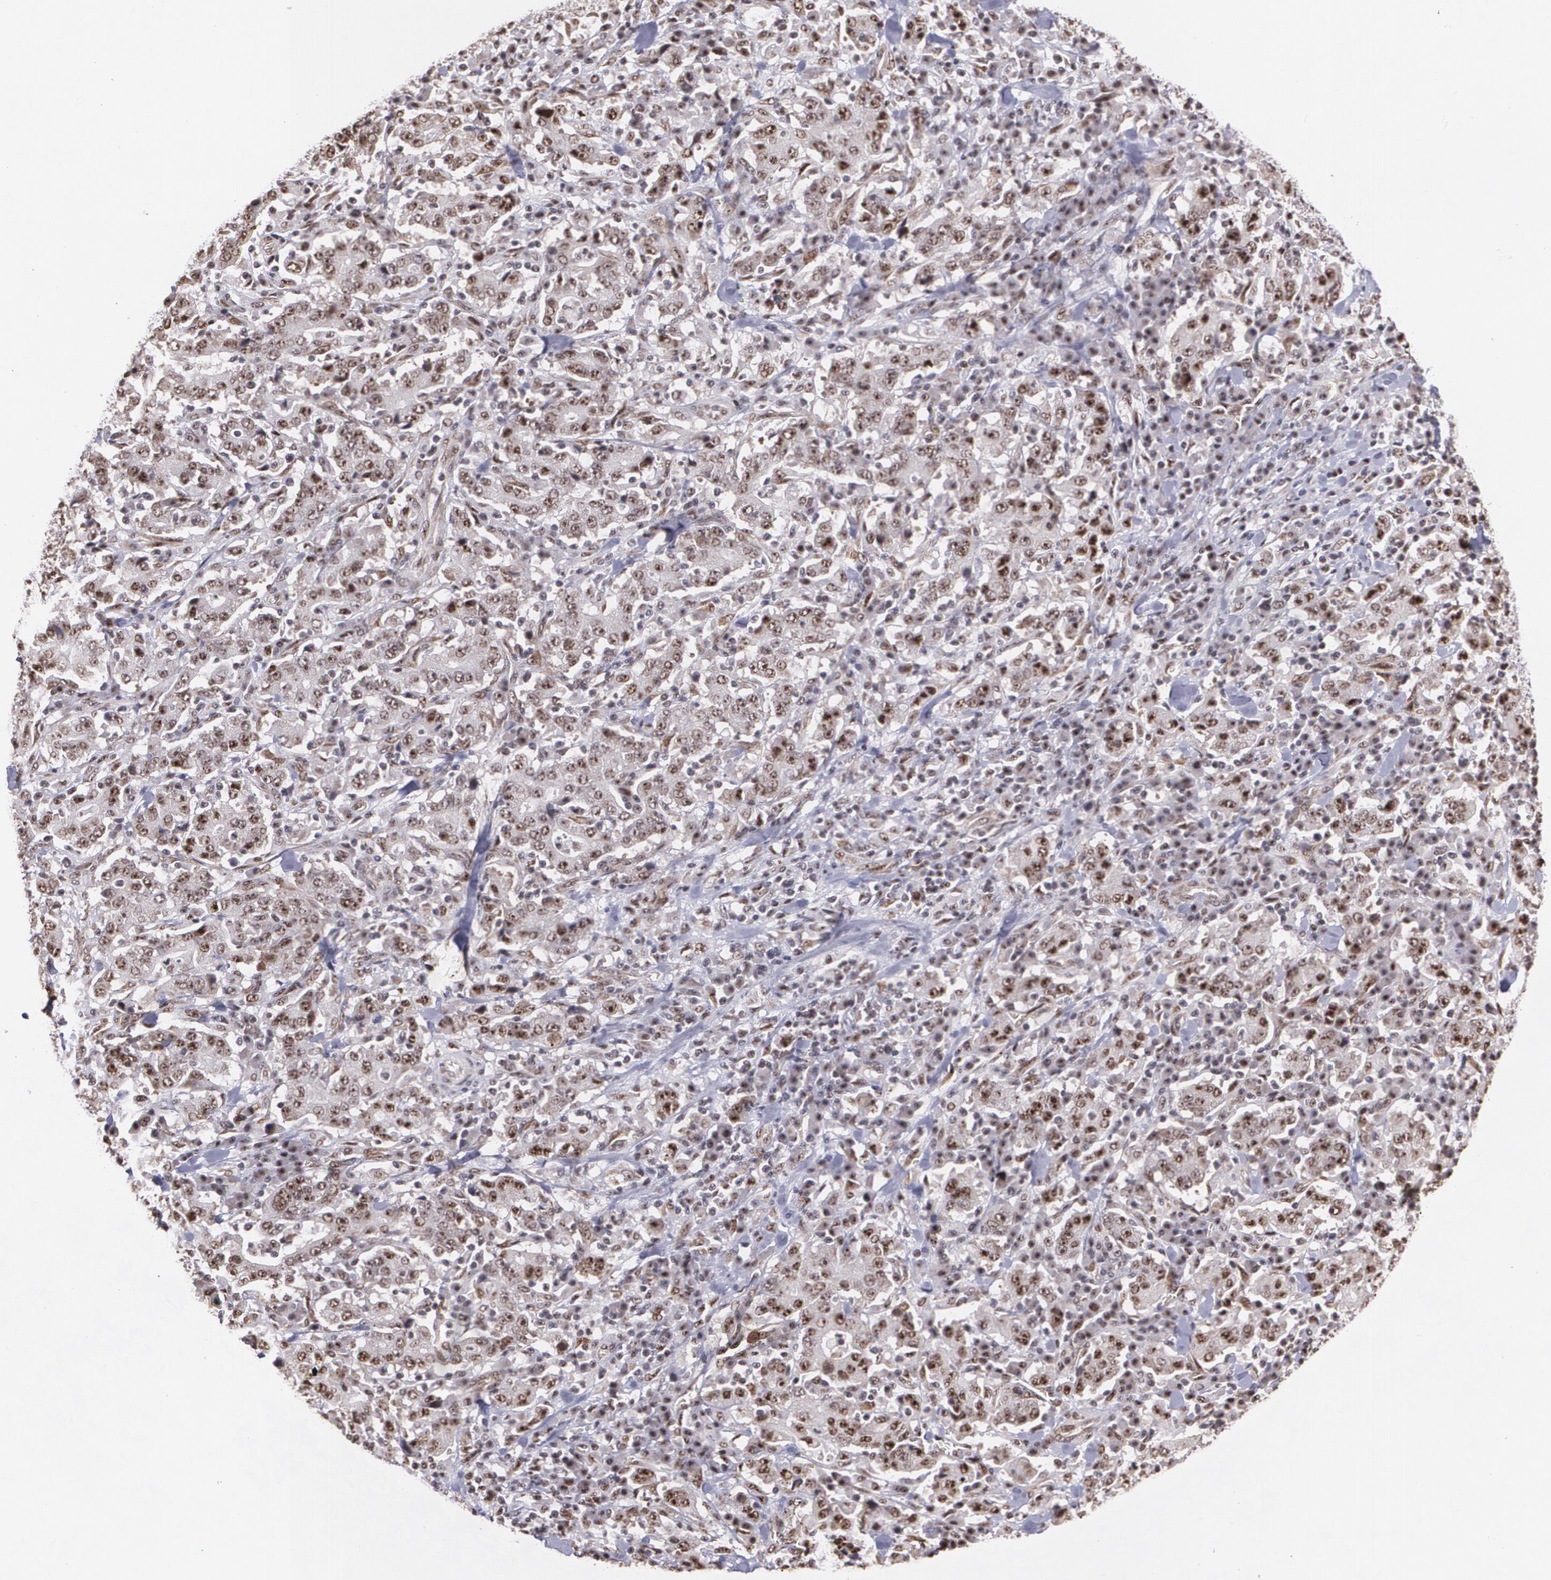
{"staining": {"intensity": "moderate", "quantity": ">75%", "location": "cytoplasmic/membranous,nuclear"}, "tissue": "stomach cancer", "cell_type": "Tumor cells", "image_type": "cancer", "snomed": [{"axis": "morphology", "description": "Normal tissue, NOS"}, {"axis": "morphology", "description": "Adenocarcinoma, NOS"}, {"axis": "topography", "description": "Stomach, upper"}, {"axis": "topography", "description": "Stomach"}], "caption": "Moderate cytoplasmic/membranous and nuclear expression for a protein is appreciated in approximately >75% of tumor cells of stomach cancer (adenocarcinoma) using immunohistochemistry.", "gene": "C6orf15", "patient": {"sex": "male", "age": 59}}